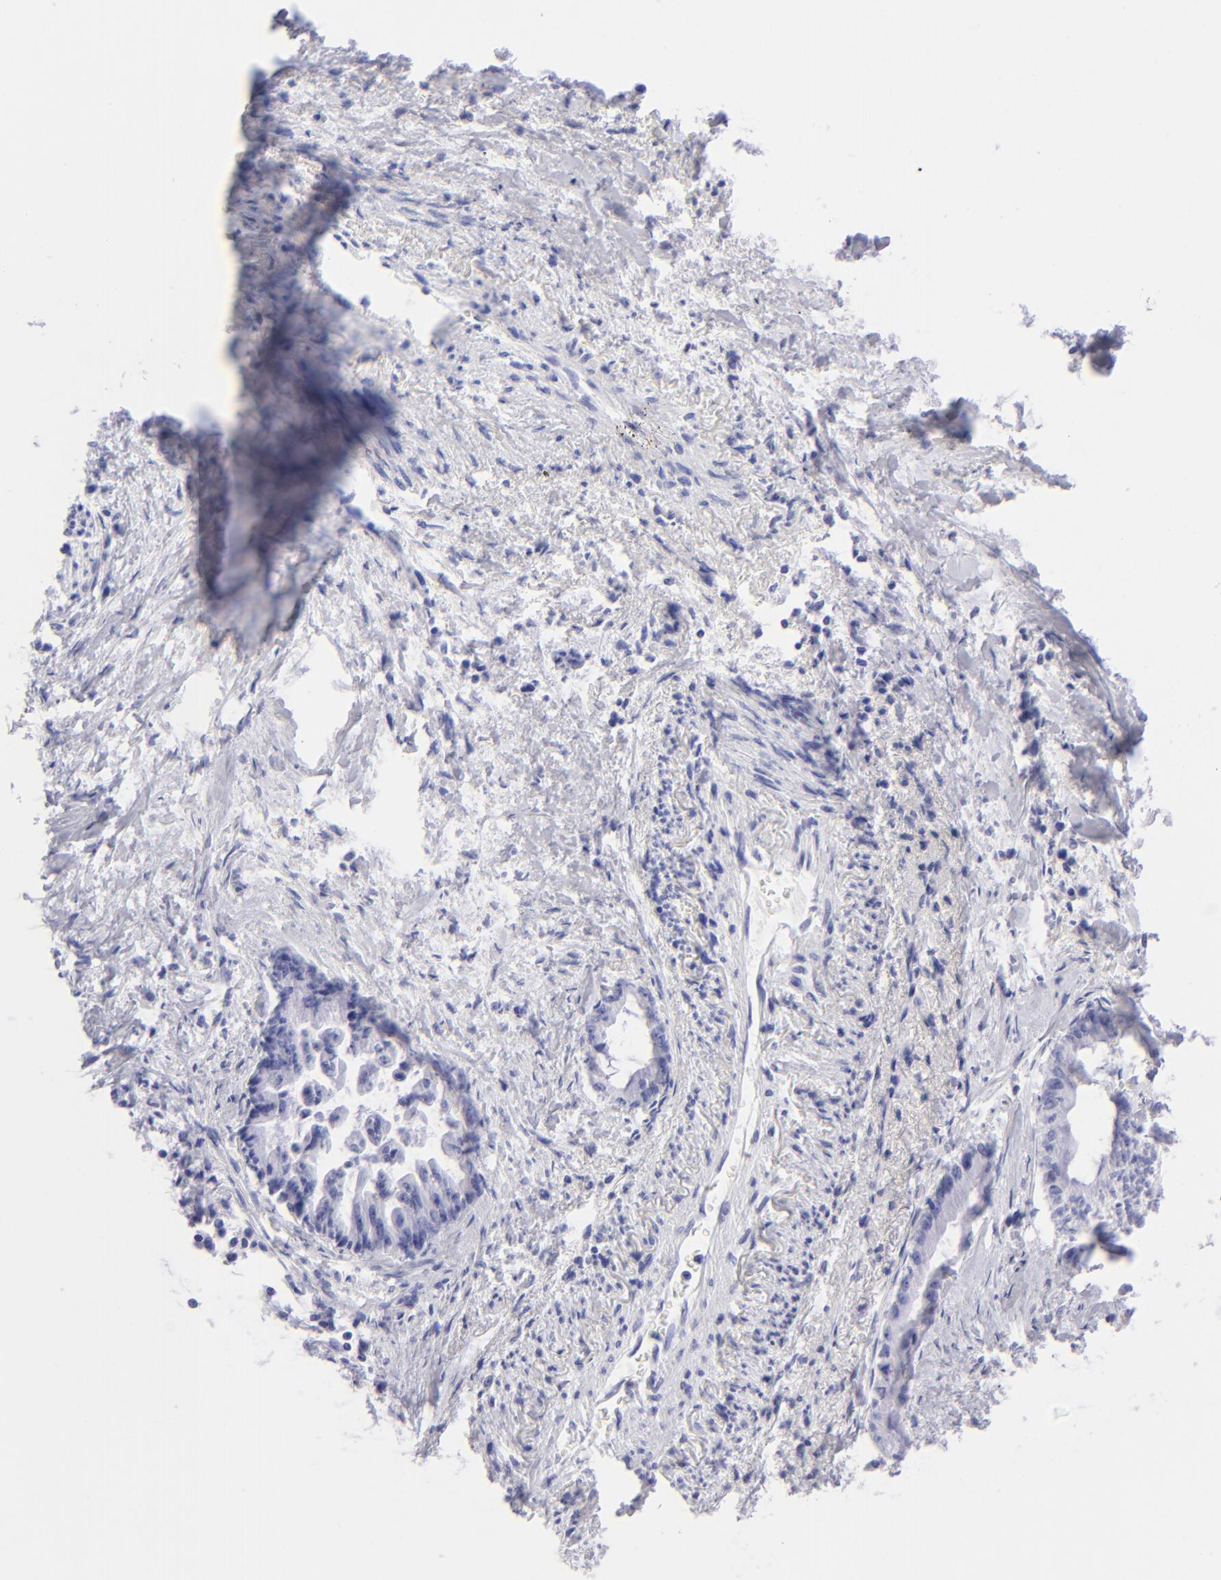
{"staining": {"intensity": "negative", "quantity": "none", "location": "none"}, "tissue": "pancreatic cancer", "cell_type": "Tumor cells", "image_type": "cancer", "snomed": [{"axis": "morphology", "description": "Adenocarcinoma, NOS"}, {"axis": "topography", "description": "Pancreas"}], "caption": "There is no significant positivity in tumor cells of pancreatic cancer (adenocarcinoma).", "gene": "SLC1A3", "patient": {"sex": "male", "age": 59}}